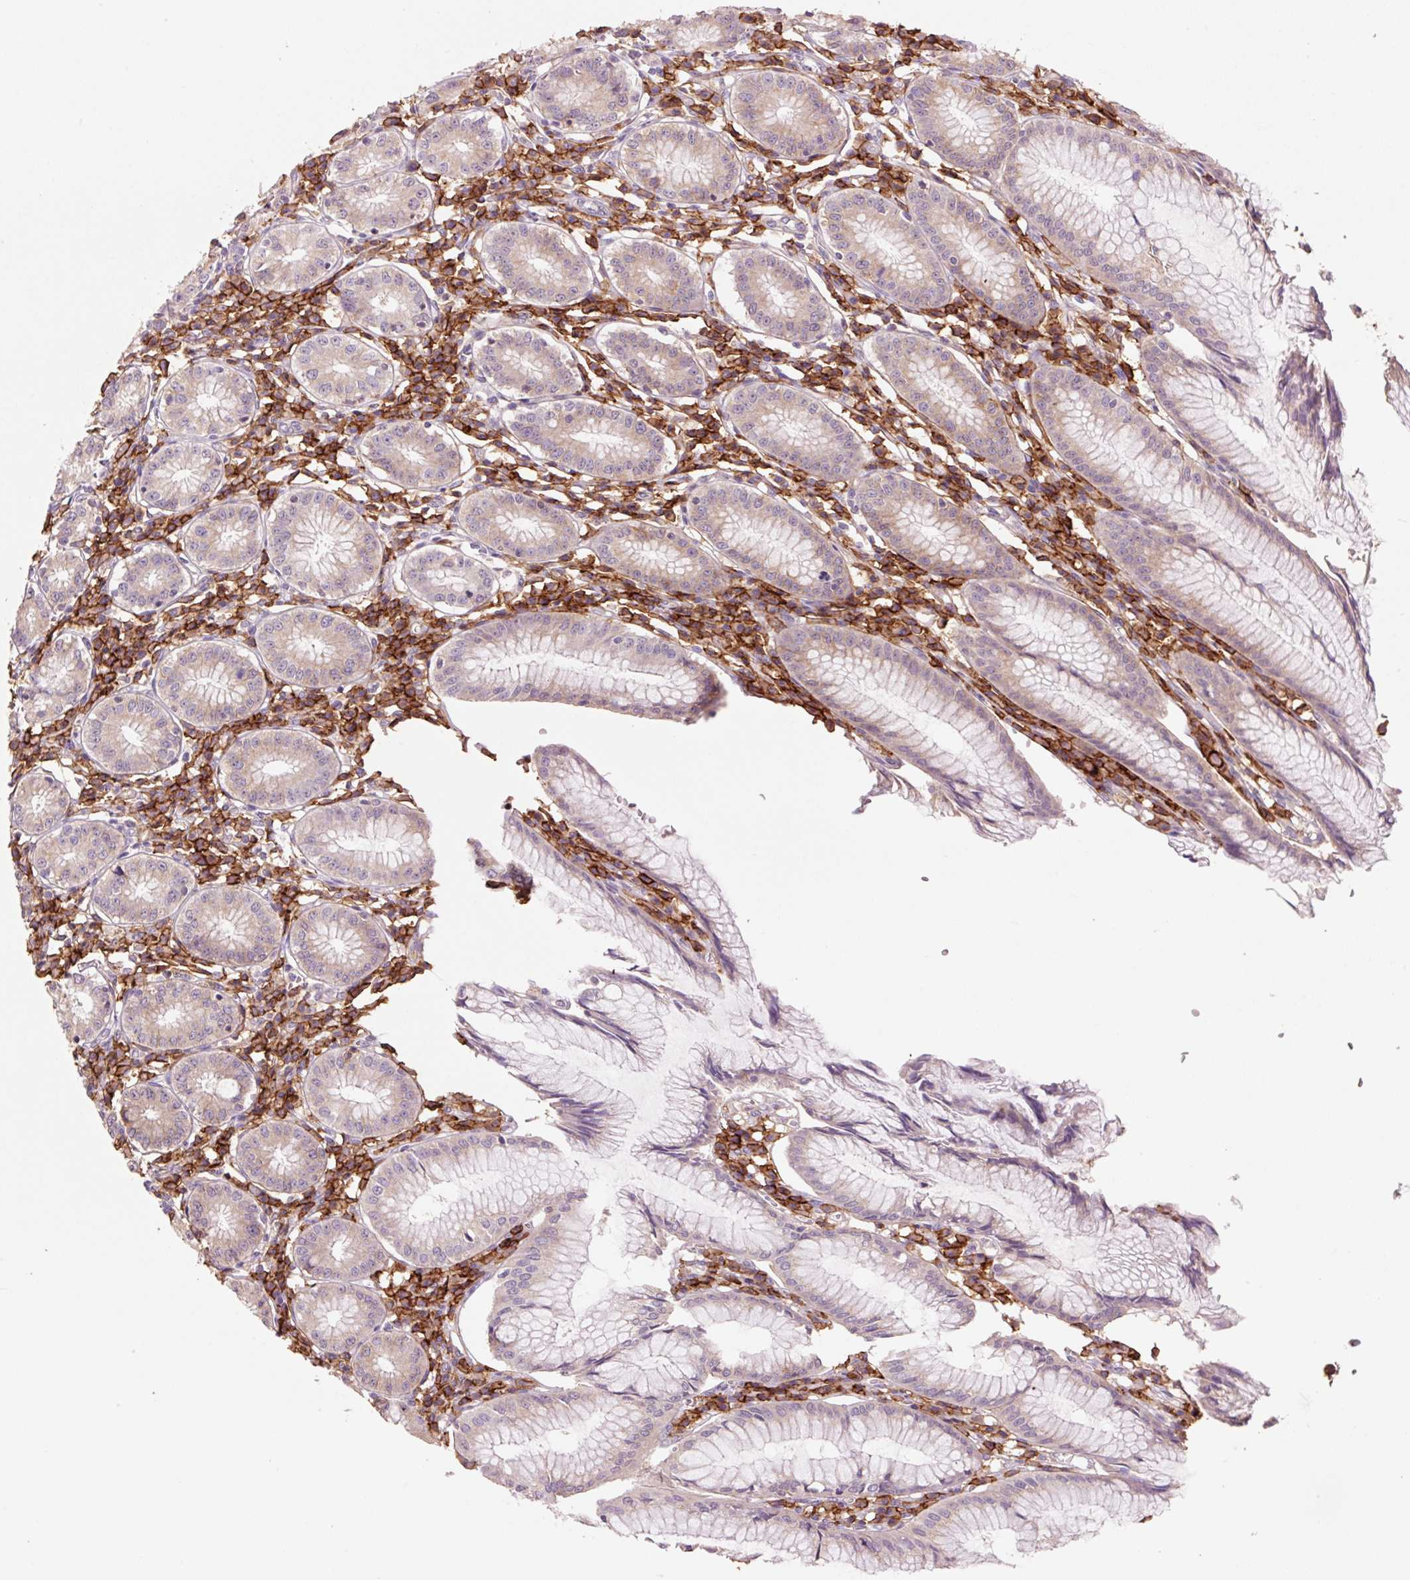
{"staining": {"intensity": "strong", "quantity": "25%-75%", "location": "cytoplasmic/membranous"}, "tissue": "stomach", "cell_type": "Glandular cells", "image_type": "normal", "snomed": [{"axis": "morphology", "description": "Normal tissue, NOS"}, {"axis": "topography", "description": "Stomach"}], "caption": "IHC photomicrograph of unremarkable stomach: stomach stained using immunohistochemistry demonstrates high levels of strong protein expression localized specifically in the cytoplasmic/membranous of glandular cells, appearing as a cytoplasmic/membranous brown color.", "gene": "SLC1A4", "patient": {"sex": "male", "age": 55}}